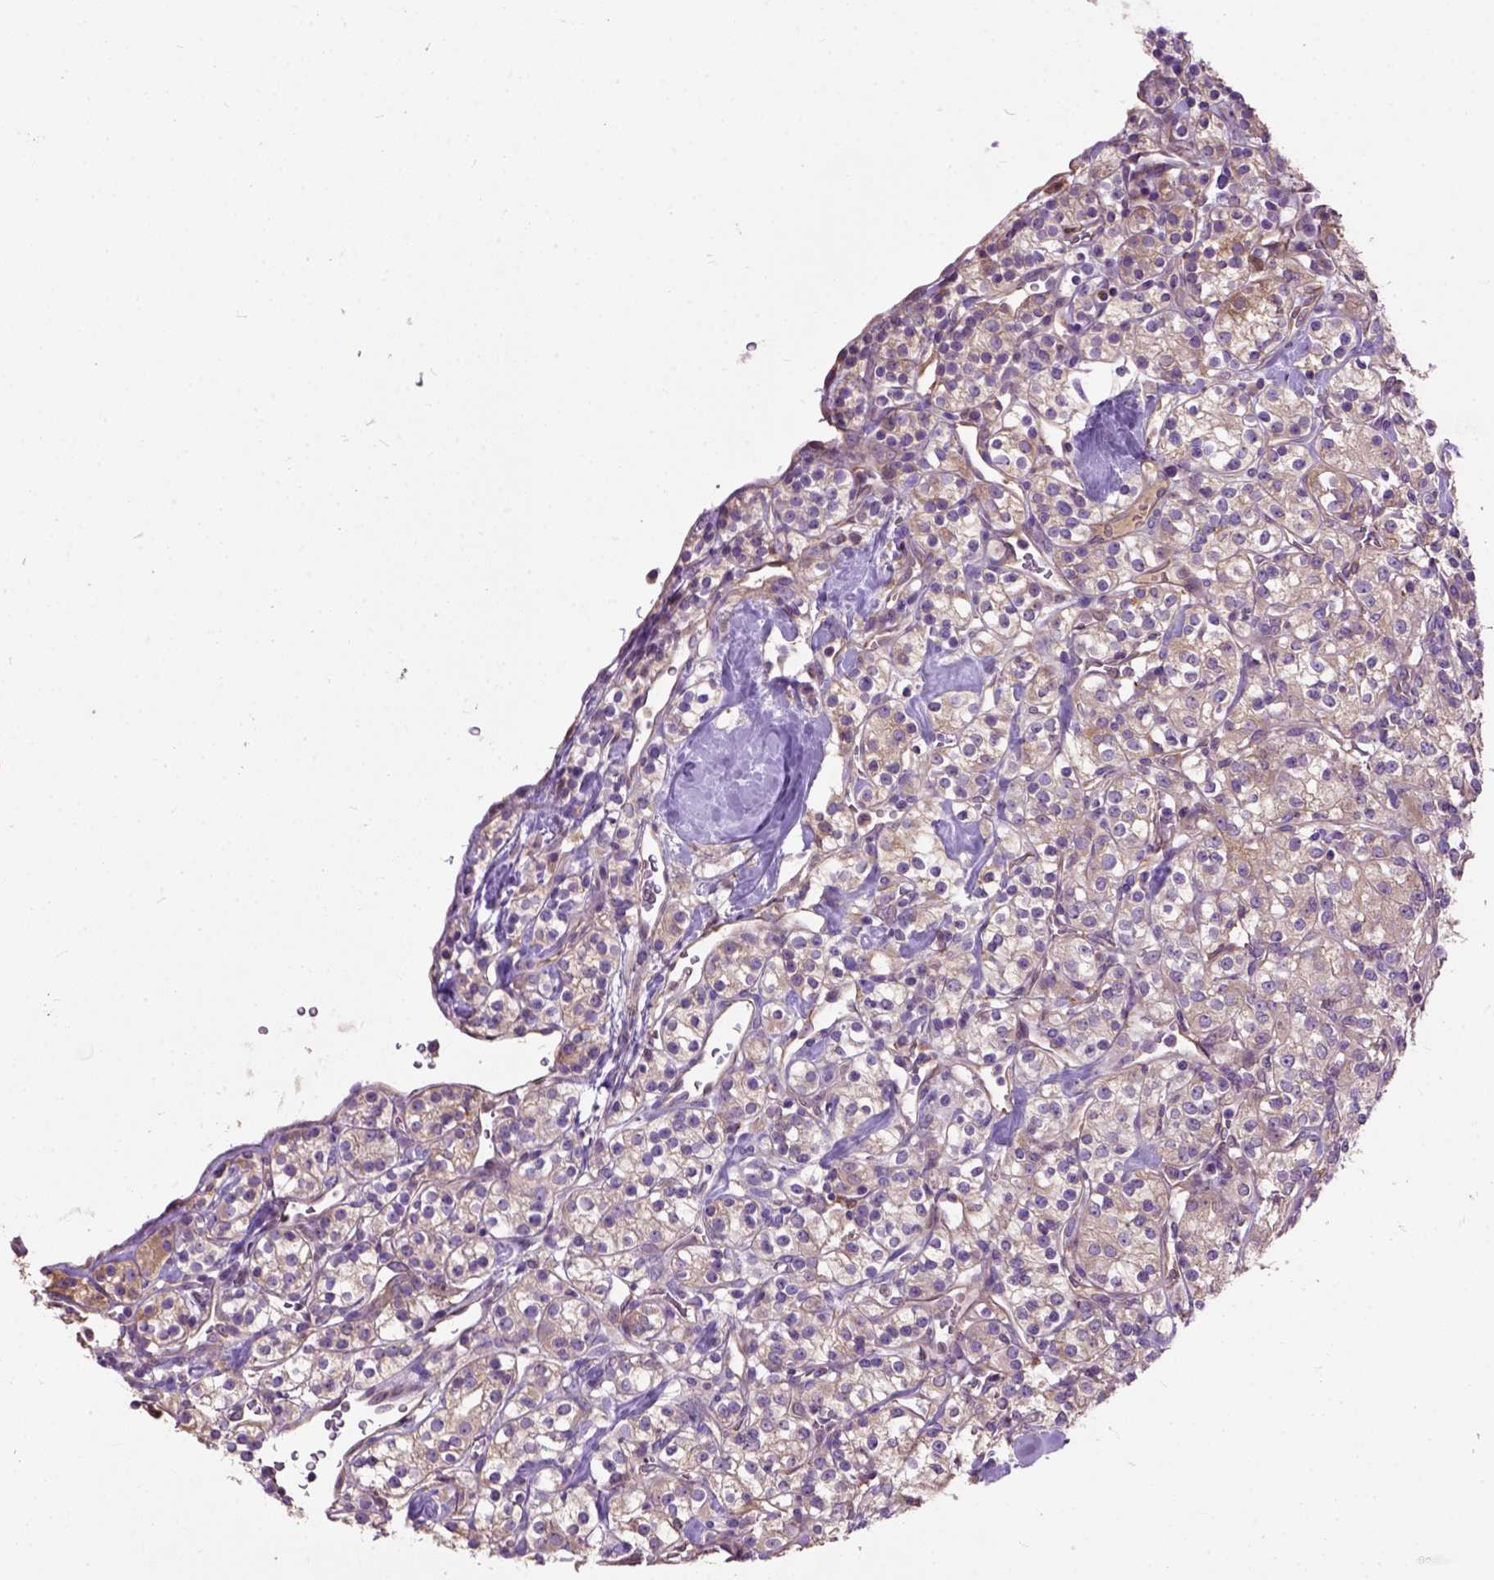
{"staining": {"intensity": "weak", "quantity": ">75%", "location": "cytoplasmic/membranous"}, "tissue": "renal cancer", "cell_type": "Tumor cells", "image_type": "cancer", "snomed": [{"axis": "morphology", "description": "Adenocarcinoma, NOS"}, {"axis": "topography", "description": "Kidney"}], "caption": "Immunohistochemistry of human adenocarcinoma (renal) shows low levels of weak cytoplasmic/membranous staining in approximately >75% of tumor cells.", "gene": "SEMA4F", "patient": {"sex": "male", "age": 77}}